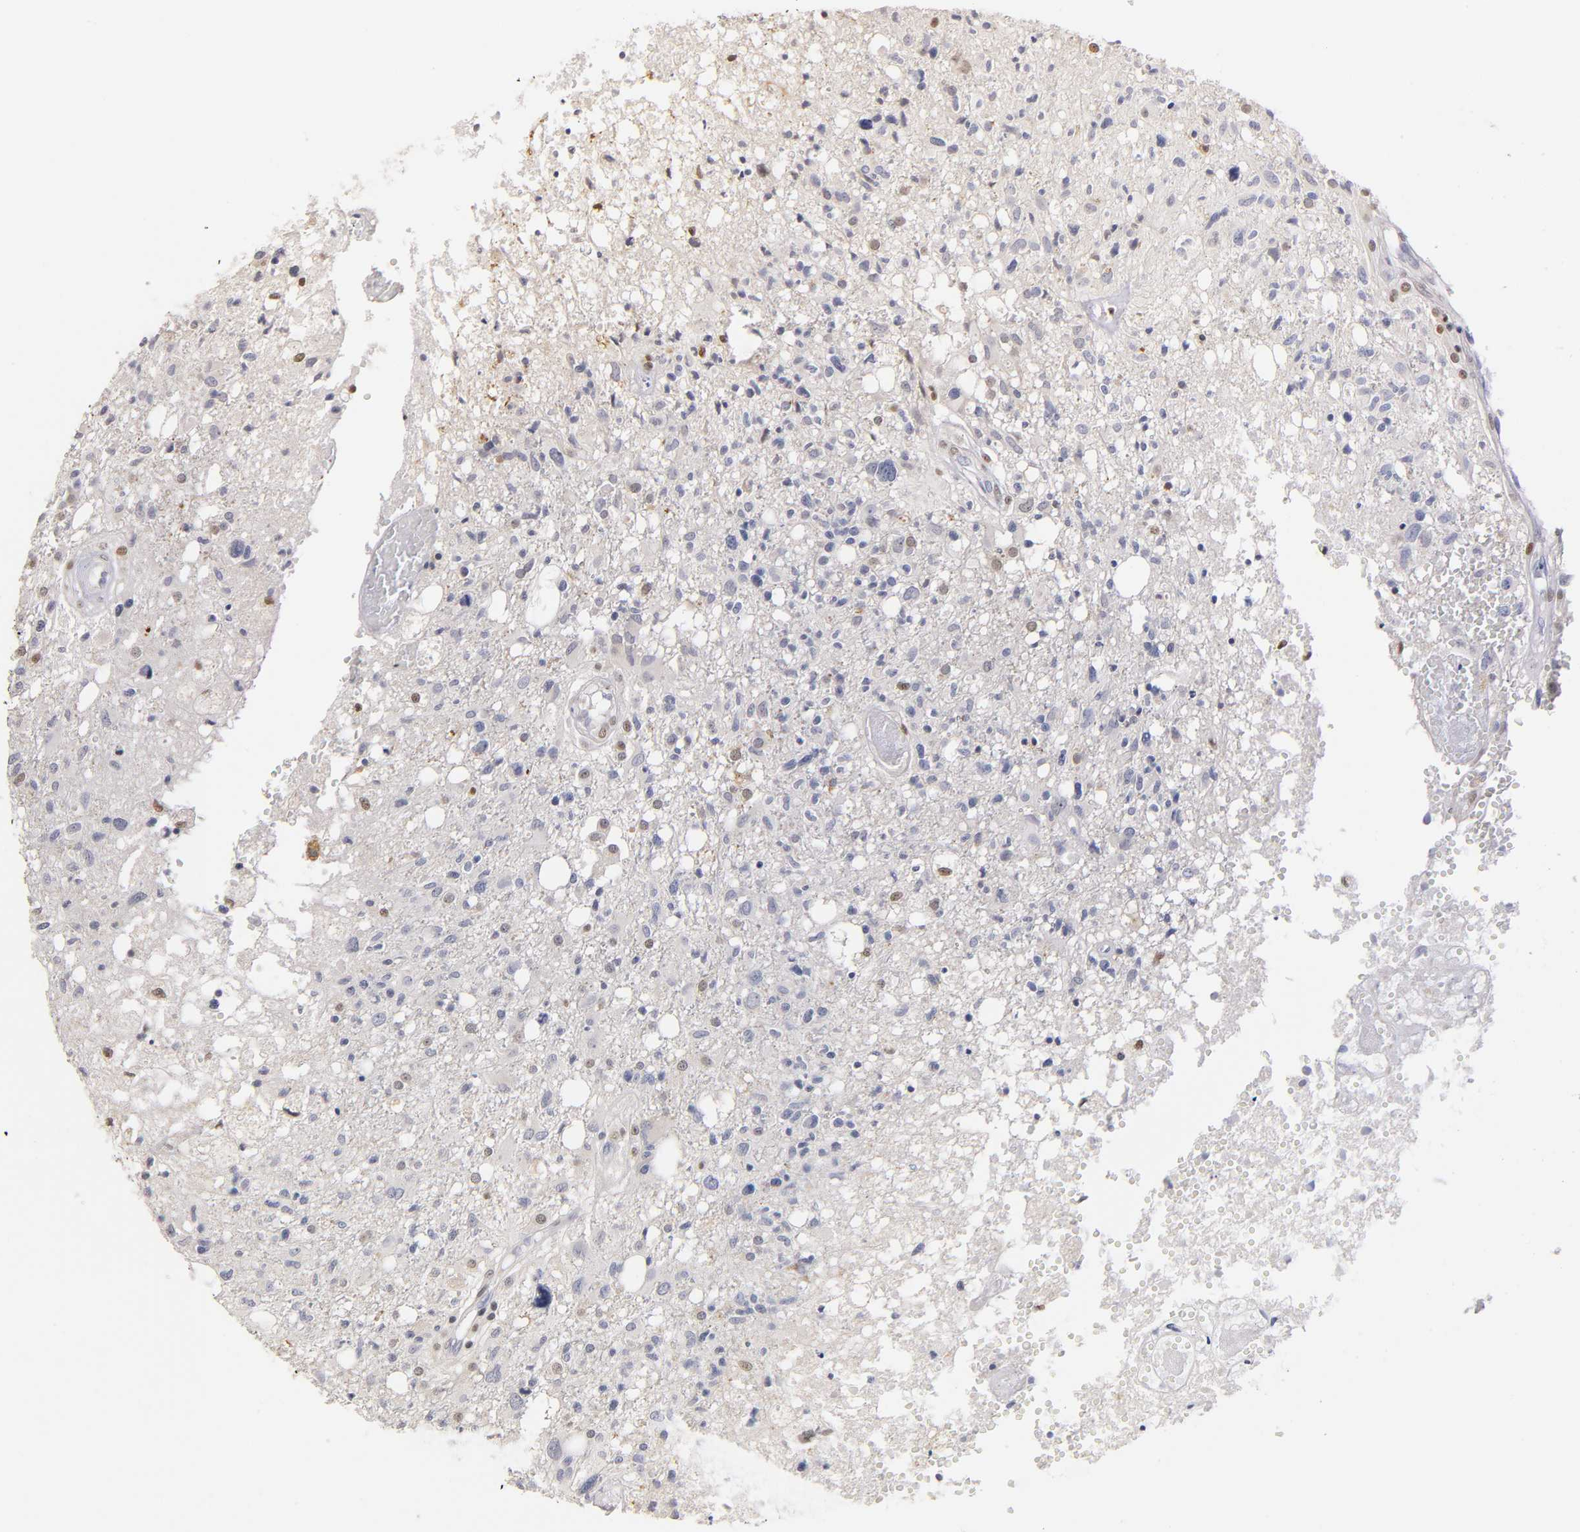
{"staining": {"intensity": "weak", "quantity": "<25%", "location": "nuclear"}, "tissue": "glioma", "cell_type": "Tumor cells", "image_type": "cancer", "snomed": [{"axis": "morphology", "description": "Glioma, malignant, High grade"}, {"axis": "topography", "description": "Cerebral cortex"}], "caption": "Immunohistochemistry photomicrograph of neoplastic tissue: malignant glioma (high-grade) stained with DAB shows no significant protein positivity in tumor cells.", "gene": "RUNX1", "patient": {"sex": "male", "age": 76}}